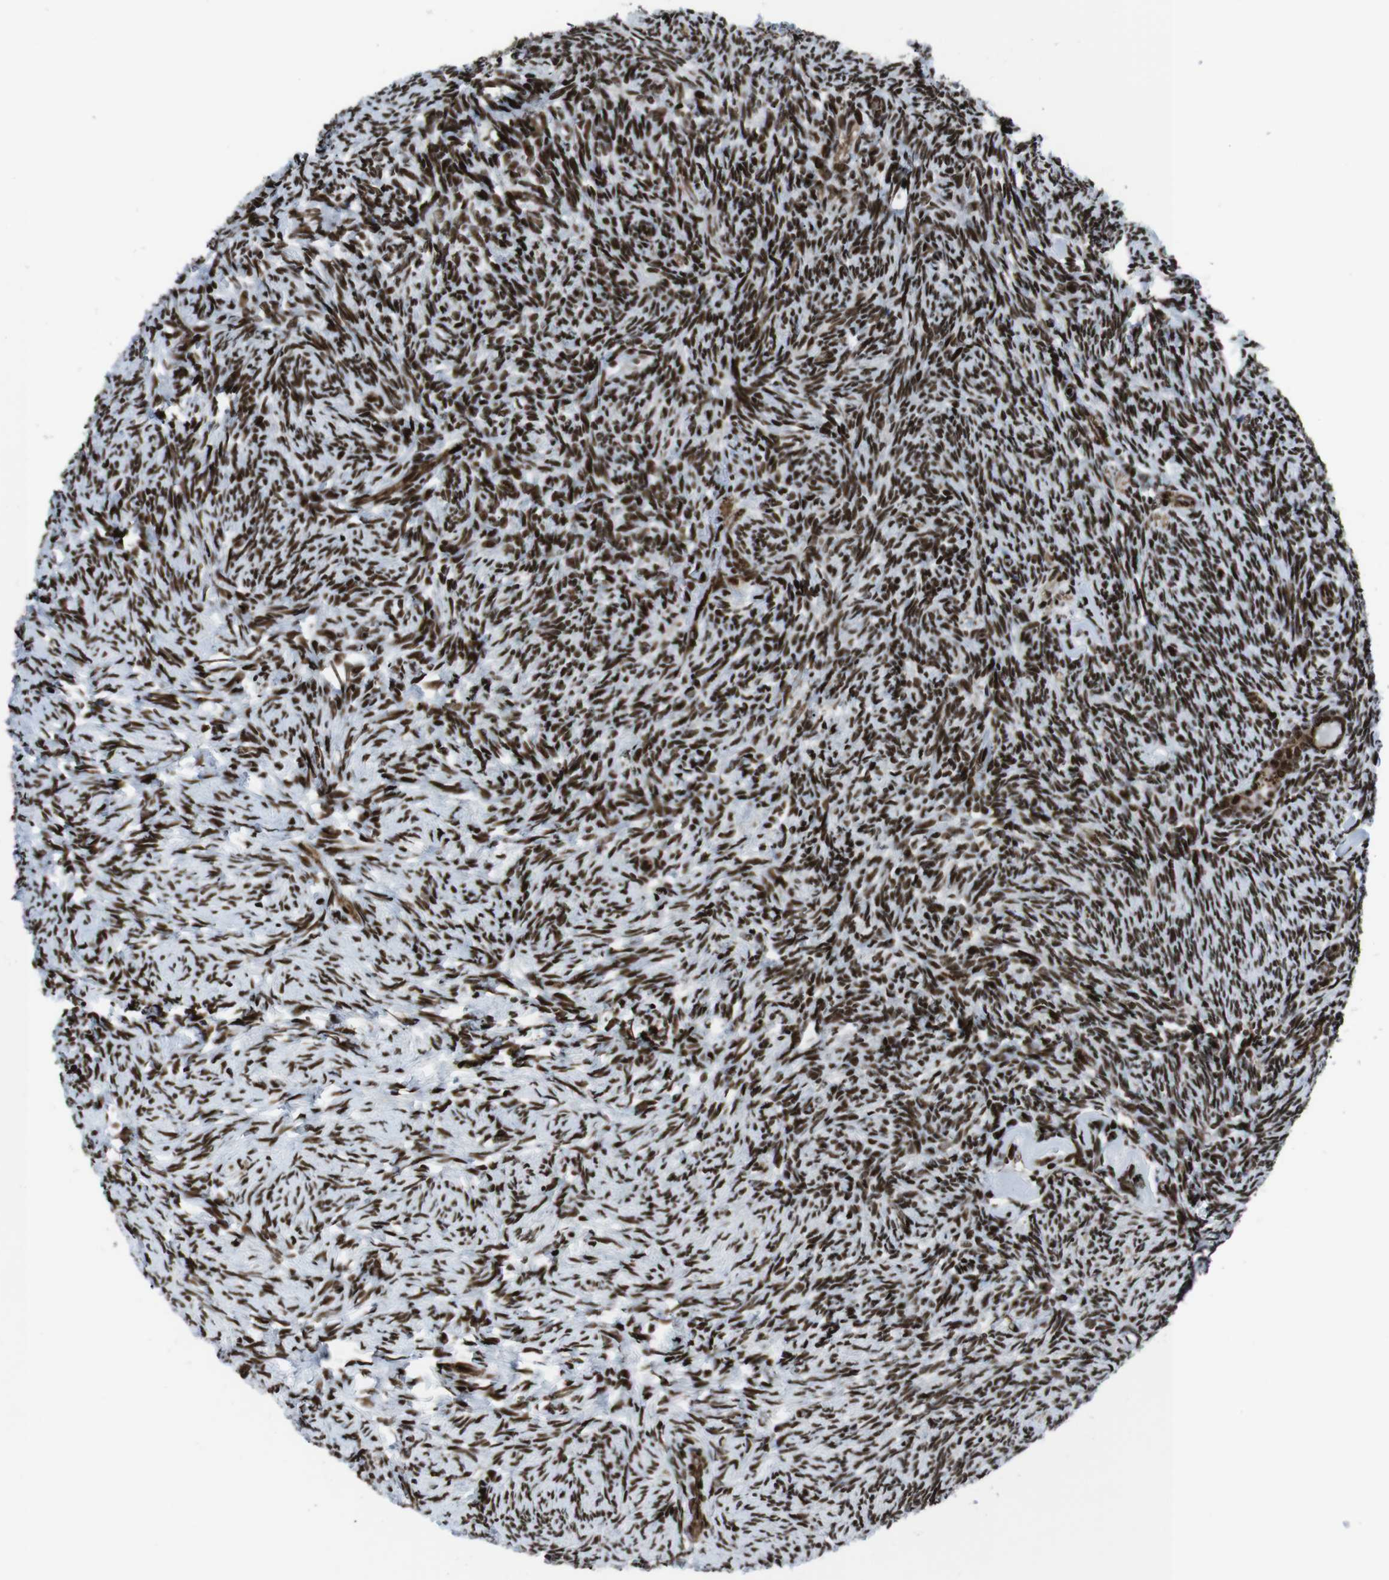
{"staining": {"intensity": "strong", "quantity": ">75%", "location": "nuclear"}, "tissue": "ovary", "cell_type": "Ovarian stroma cells", "image_type": "normal", "snomed": [{"axis": "morphology", "description": "Normal tissue, NOS"}, {"axis": "topography", "description": "Ovary"}], "caption": "Human ovary stained with a brown dye displays strong nuclear positive positivity in approximately >75% of ovarian stroma cells.", "gene": "HNRNPU", "patient": {"sex": "female", "age": 60}}